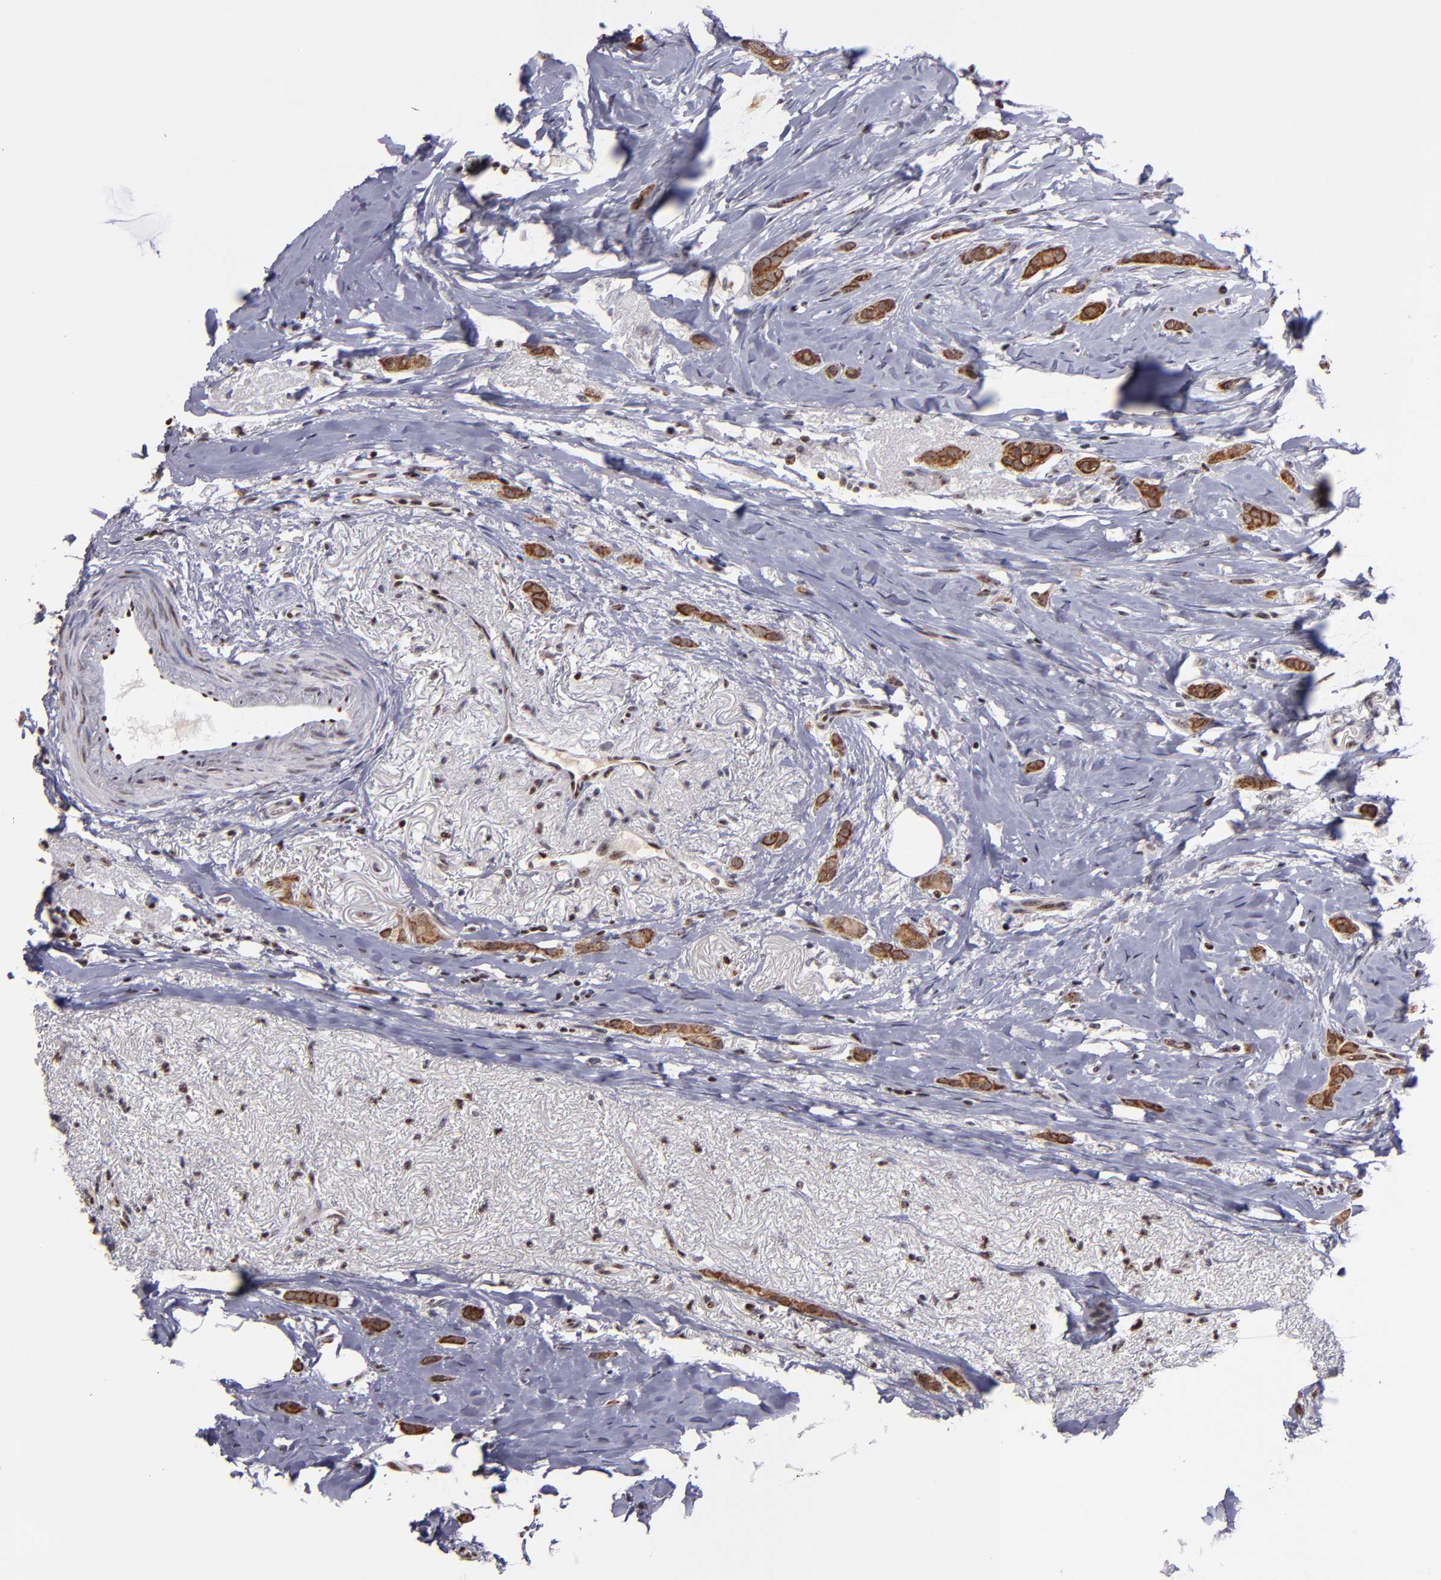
{"staining": {"intensity": "moderate", "quantity": ">75%", "location": "cytoplasmic/membranous,nuclear"}, "tissue": "breast cancer", "cell_type": "Tumor cells", "image_type": "cancer", "snomed": [{"axis": "morphology", "description": "Lobular carcinoma"}, {"axis": "topography", "description": "Breast"}], "caption": "Breast lobular carcinoma stained with a brown dye shows moderate cytoplasmic/membranous and nuclear positive expression in approximately >75% of tumor cells.", "gene": "DDX24", "patient": {"sex": "female", "age": 55}}